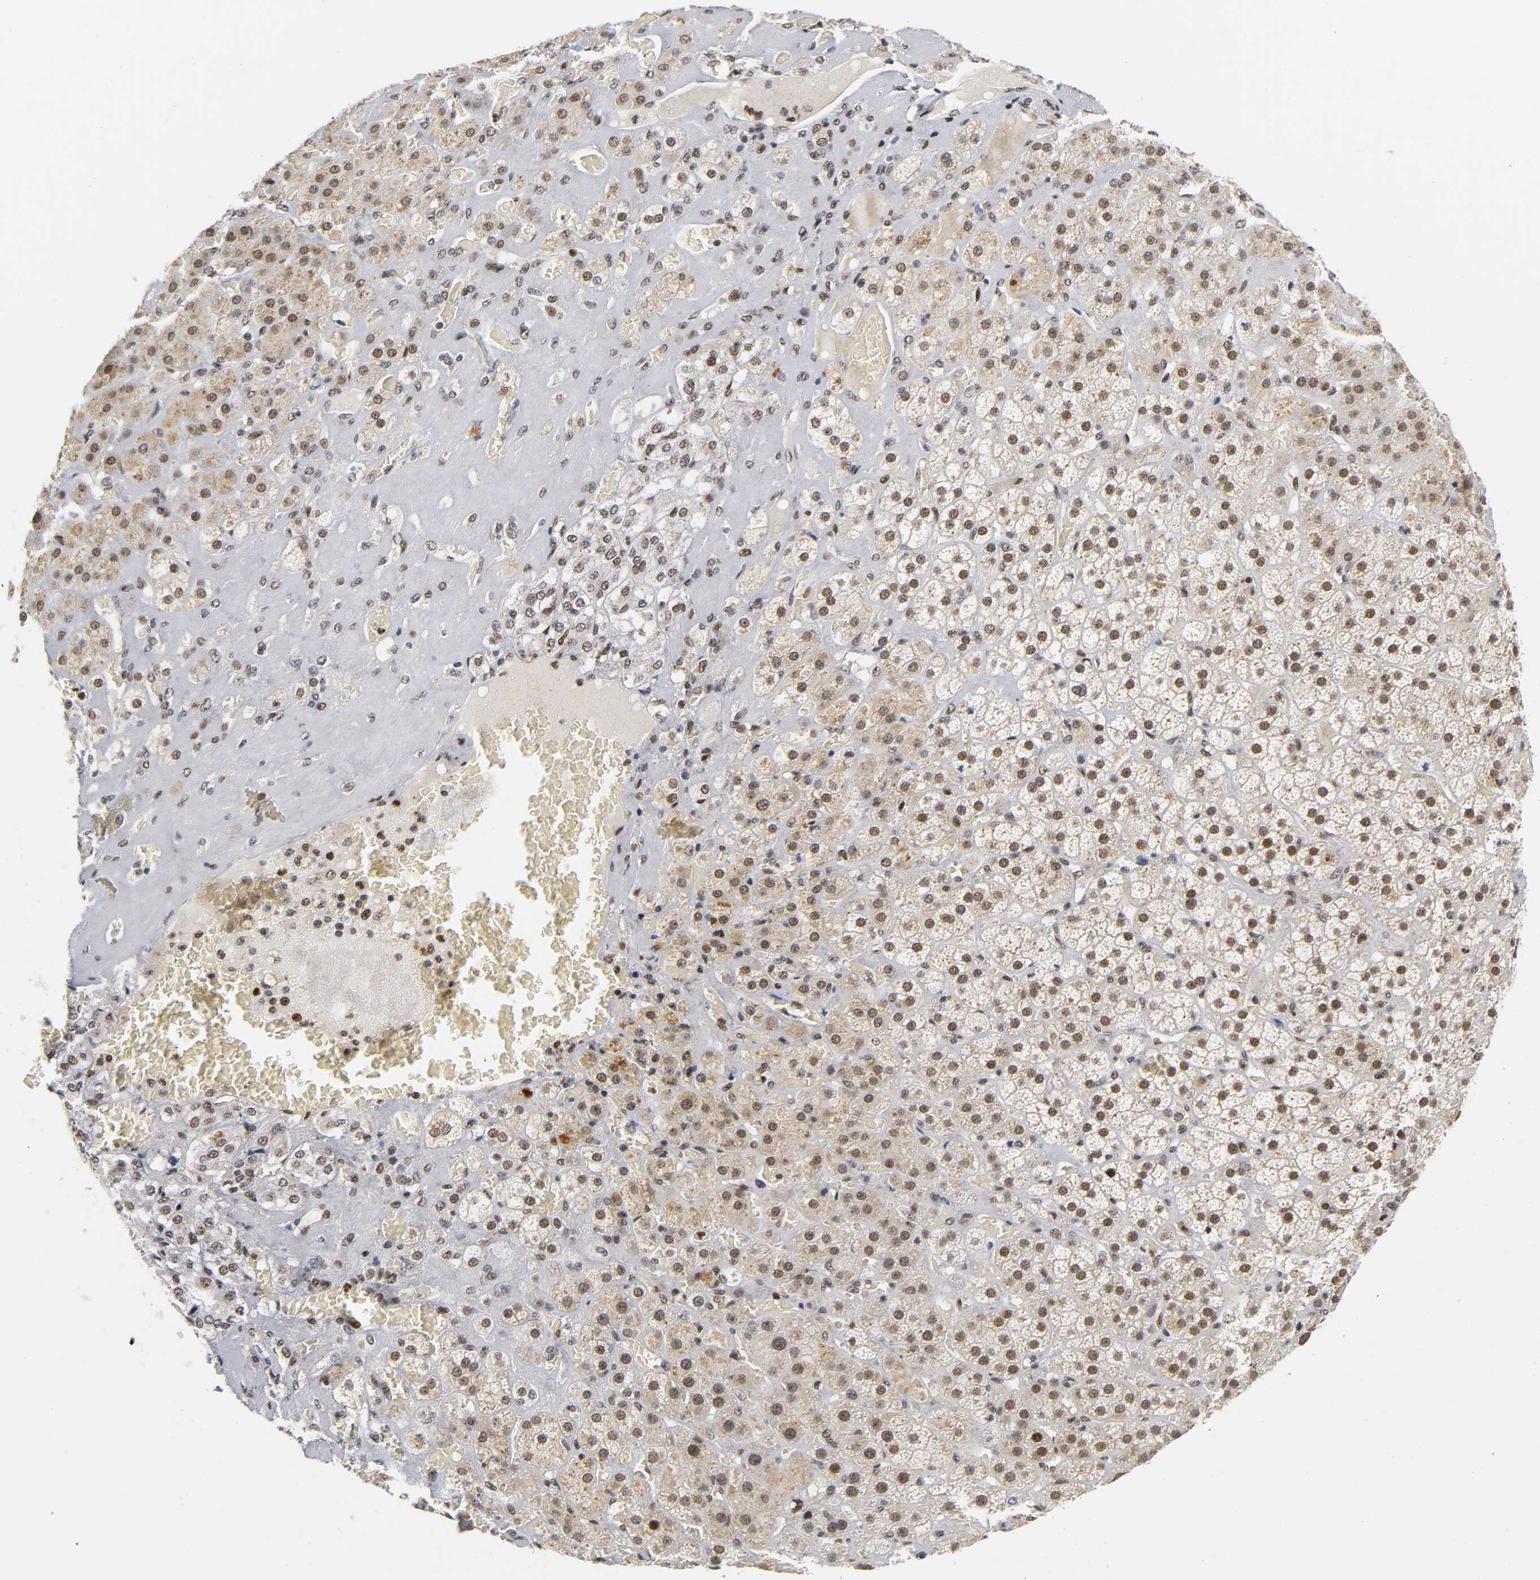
{"staining": {"intensity": "strong", "quantity": ">75%", "location": "nuclear"}, "tissue": "adrenal gland", "cell_type": "Glandular cells", "image_type": "normal", "snomed": [{"axis": "morphology", "description": "Normal tissue, NOS"}, {"axis": "topography", "description": "Adrenal gland"}], "caption": "Strong nuclear expression is appreciated in about >75% of glandular cells in benign adrenal gland.", "gene": "CREBBP", "patient": {"sex": "female", "age": 71}}